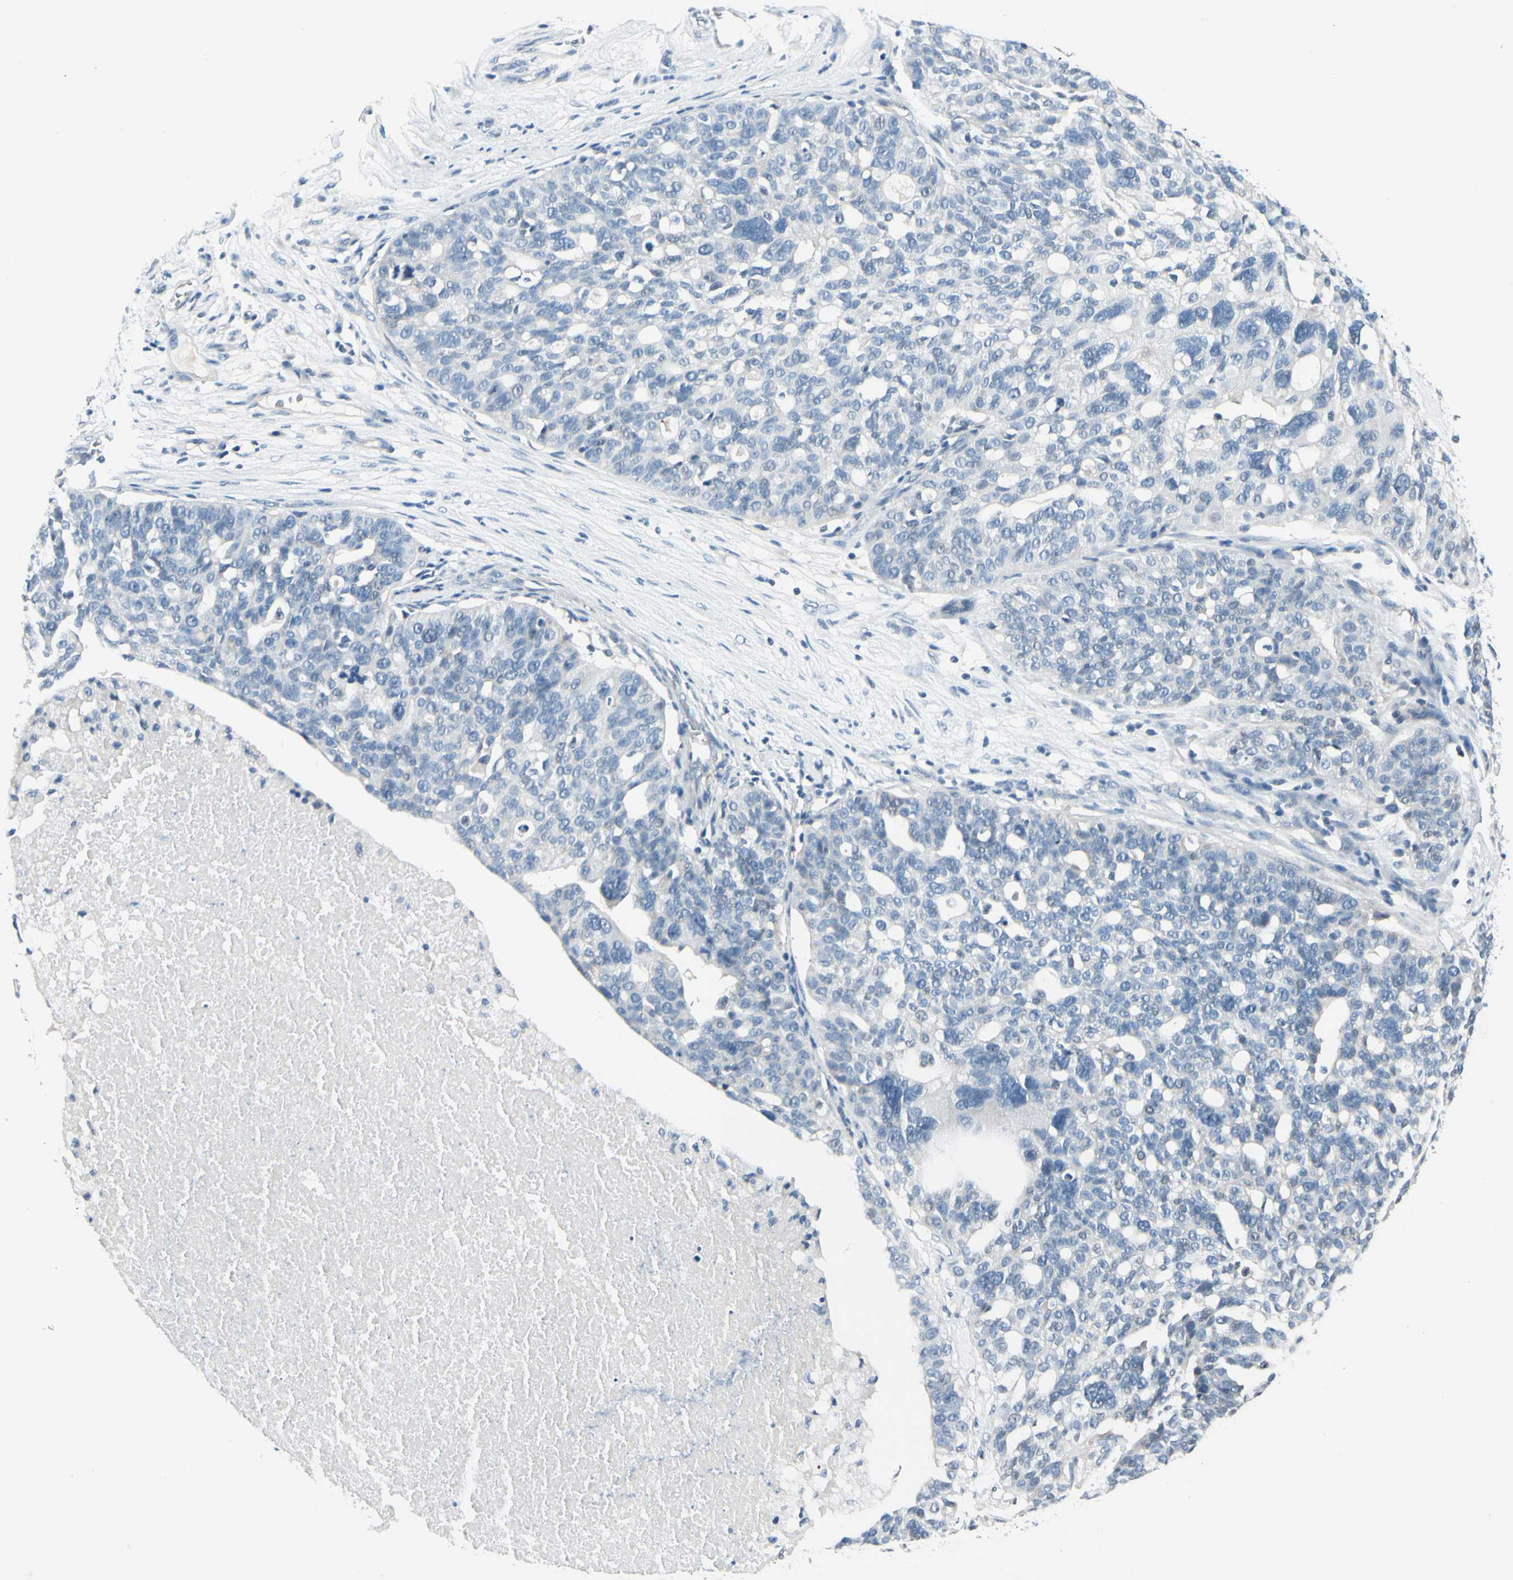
{"staining": {"intensity": "negative", "quantity": "none", "location": "none"}, "tissue": "ovarian cancer", "cell_type": "Tumor cells", "image_type": "cancer", "snomed": [{"axis": "morphology", "description": "Cystadenocarcinoma, serous, NOS"}, {"axis": "topography", "description": "Ovary"}], "caption": "This photomicrograph is of ovarian cancer stained with immunohistochemistry (IHC) to label a protein in brown with the nuclei are counter-stained blue. There is no expression in tumor cells.", "gene": "ZSCAN1", "patient": {"sex": "female", "age": 59}}